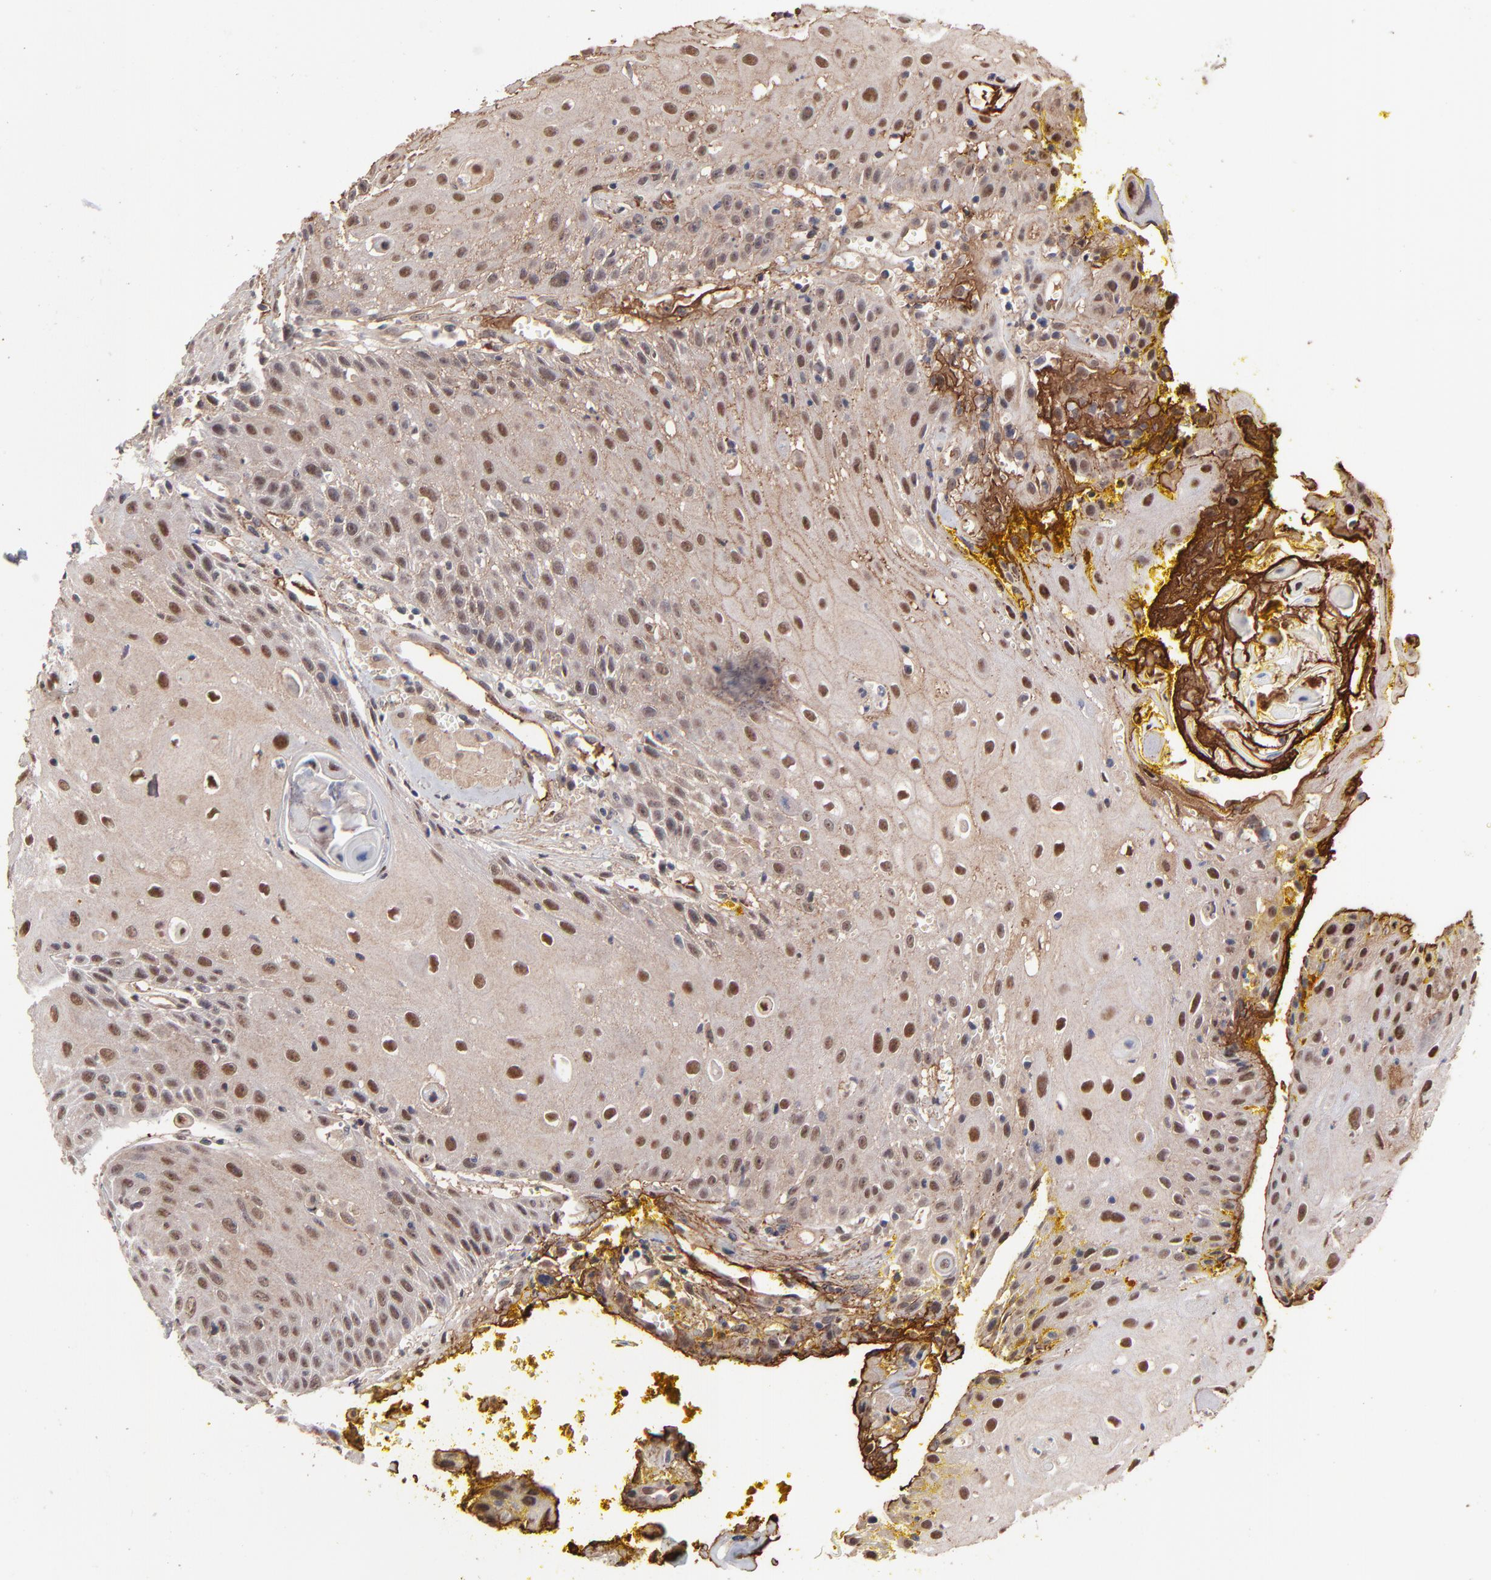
{"staining": {"intensity": "moderate", "quantity": ">75%", "location": "cytoplasmic/membranous,nuclear"}, "tissue": "head and neck cancer", "cell_type": "Tumor cells", "image_type": "cancer", "snomed": [{"axis": "morphology", "description": "Squamous cell carcinoma, NOS"}, {"axis": "topography", "description": "Oral tissue"}, {"axis": "topography", "description": "Head-Neck"}], "caption": "Protein analysis of head and neck squamous cell carcinoma tissue demonstrates moderate cytoplasmic/membranous and nuclear expression in about >75% of tumor cells. Nuclei are stained in blue.", "gene": "PSMD14", "patient": {"sex": "female", "age": 82}}